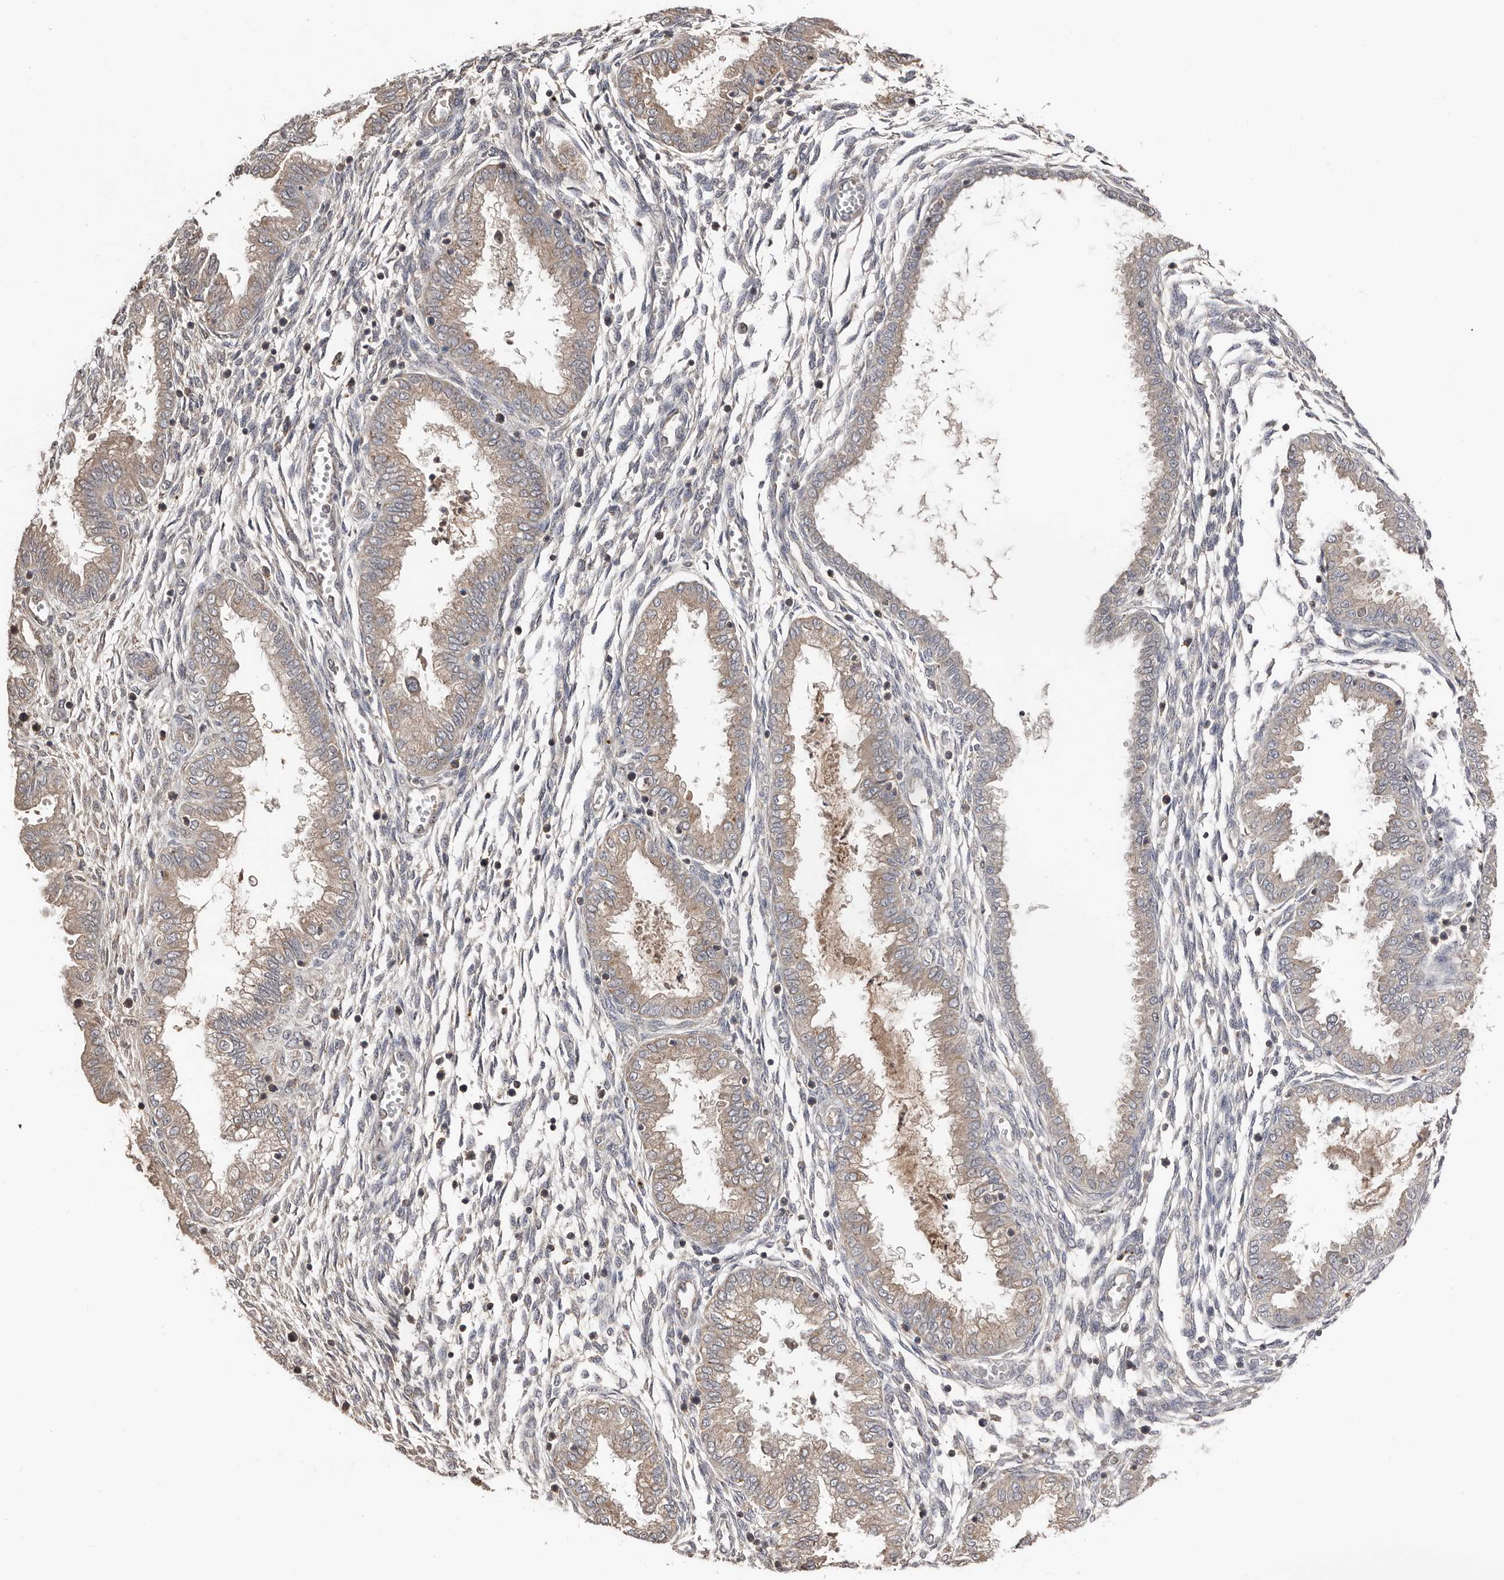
{"staining": {"intensity": "negative", "quantity": "none", "location": "none"}, "tissue": "endometrium", "cell_type": "Cells in endometrial stroma", "image_type": "normal", "snomed": [{"axis": "morphology", "description": "Normal tissue, NOS"}, {"axis": "topography", "description": "Endometrium"}], "caption": "Cells in endometrial stroma are negative for brown protein staining in benign endometrium. Nuclei are stained in blue.", "gene": "SLC39A2", "patient": {"sex": "female", "age": 33}}